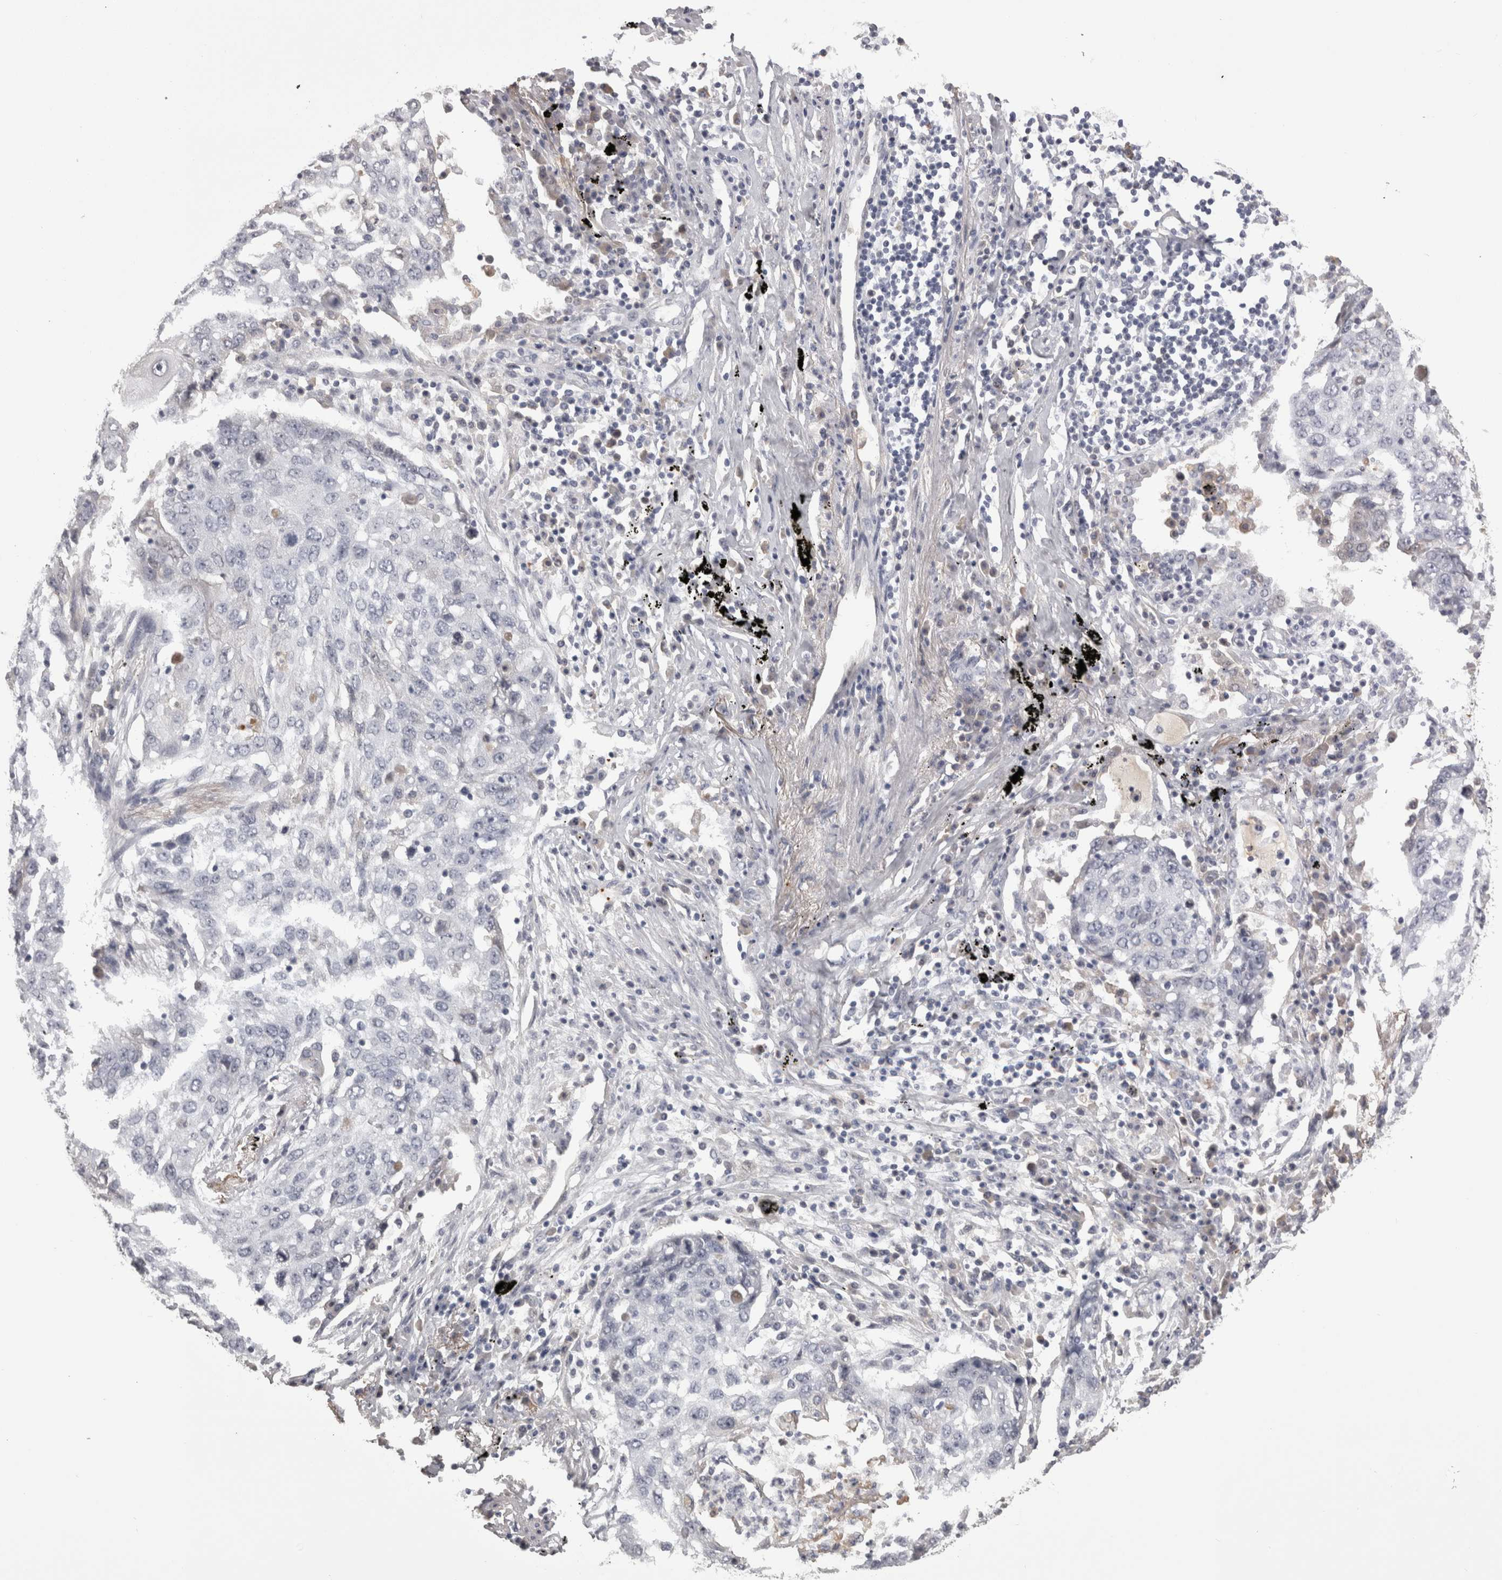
{"staining": {"intensity": "negative", "quantity": "none", "location": "none"}, "tissue": "lung cancer", "cell_type": "Tumor cells", "image_type": "cancer", "snomed": [{"axis": "morphology", "description": "Squamous cell carcinoma, NOS"}, {"axis": "topography", "description": "Lung"}], "caption": "Immunohistochemistry (IHC) photomicrograph of human squamous cell carcinoma (lung) stained for a protein (brown), which reveals no staining in tumor cells. The staining is performed using DAB (3,3'-diaminobenzidine) brown chromogen with nuclei counter-stained in using hematoxylin.", "gene": "SAA4", "patient": {"sex": "female", "age": 63}}